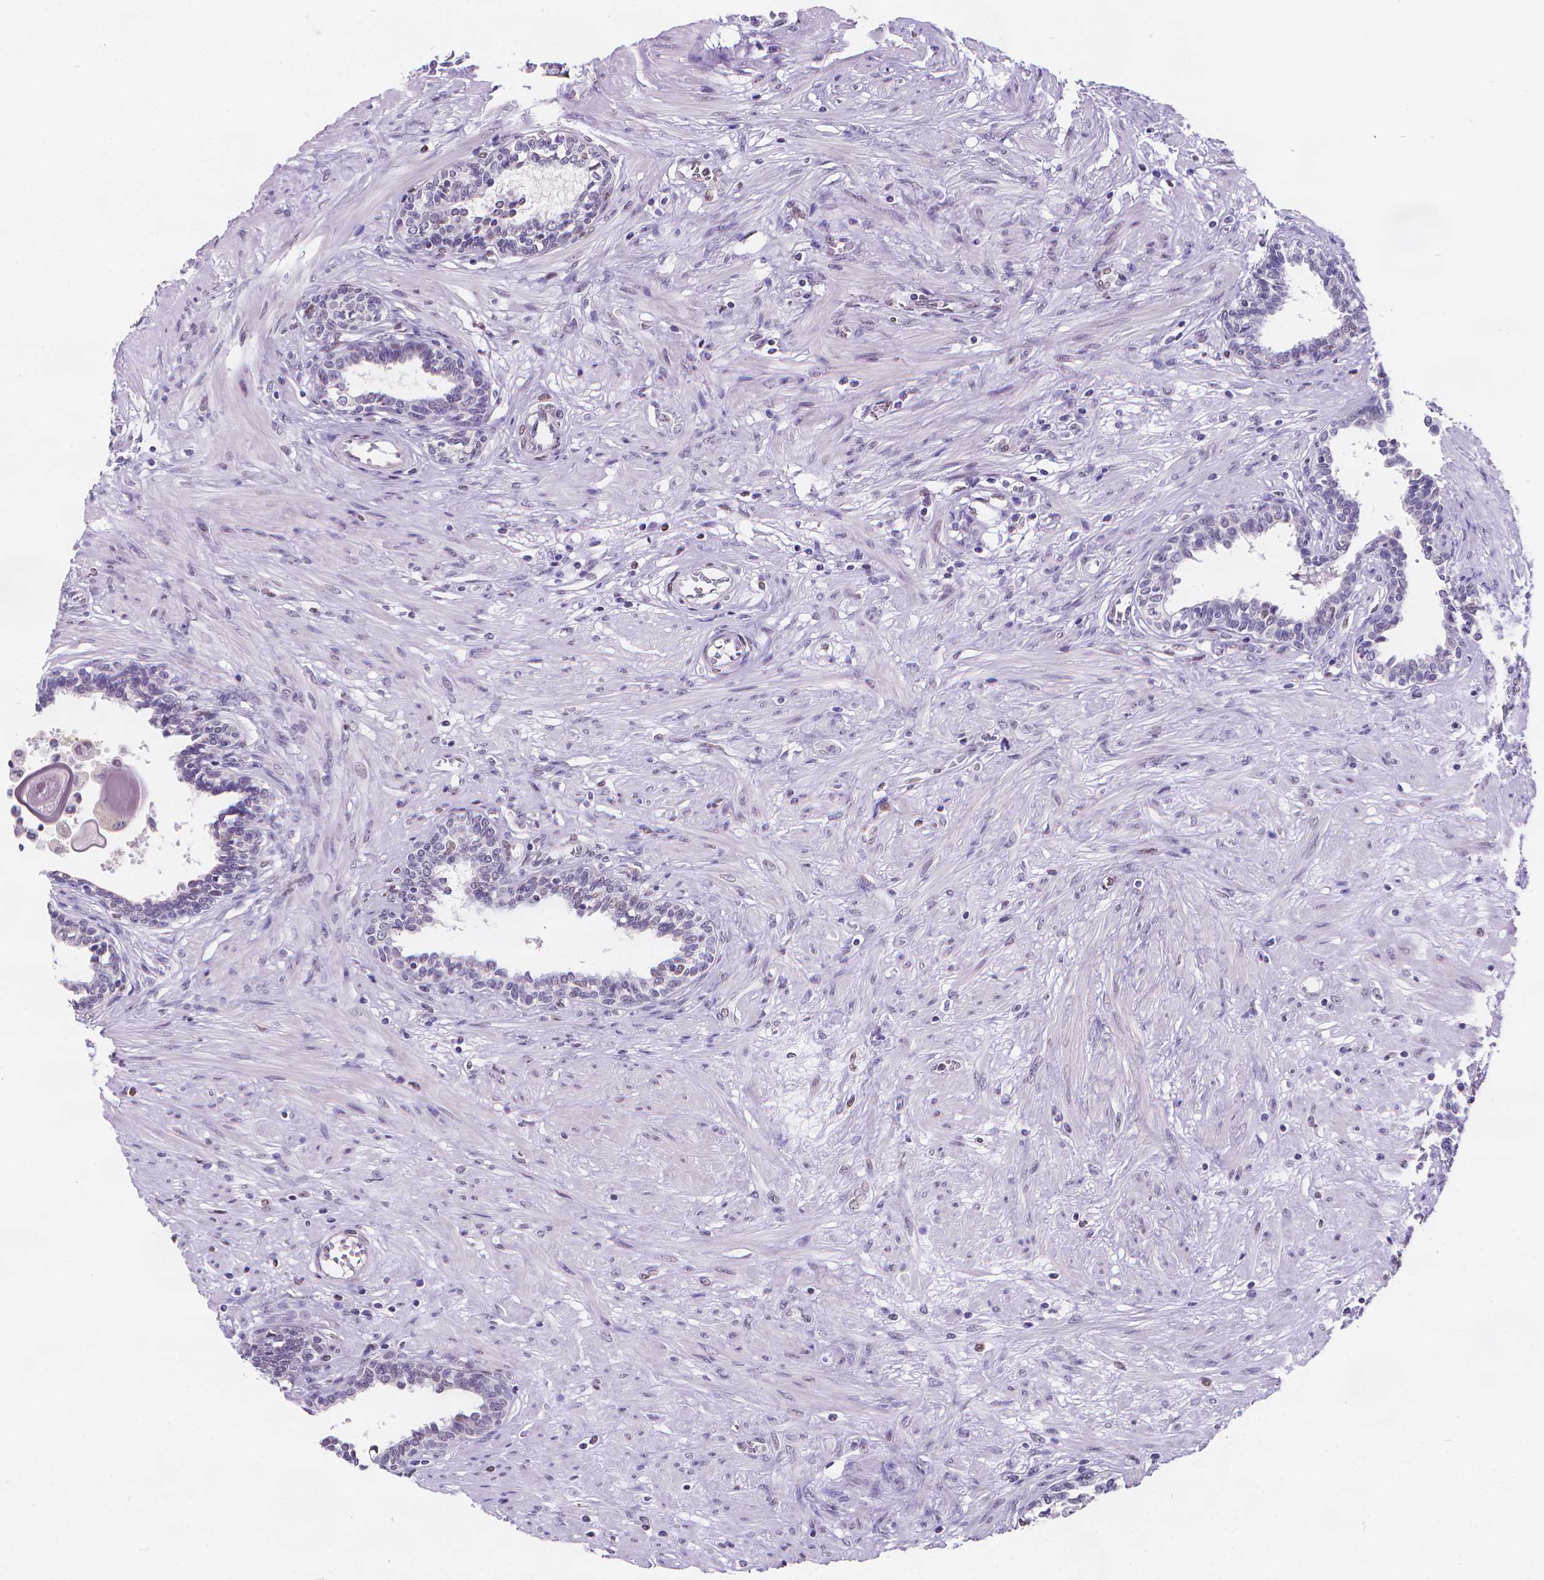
{"staining": {"intensity": "negative", "quantity": "none", "location": "none"}, "tissue": "prostate", "cell_type": "Glandular cells", "image_type": "normal", "snomed": [{"axis": "morphology", "description": "Normal tissue, NOS"}, {"axis": "topography", "description": "Prostate"}], "caption": "Immunohistochemistry micrograph of normal prostate: prostate stained with DAB demonstrates no significant protein positivity in glandular cells.", "gene": "MEF2C", "patient": {"sex": "male", "age": 55}}